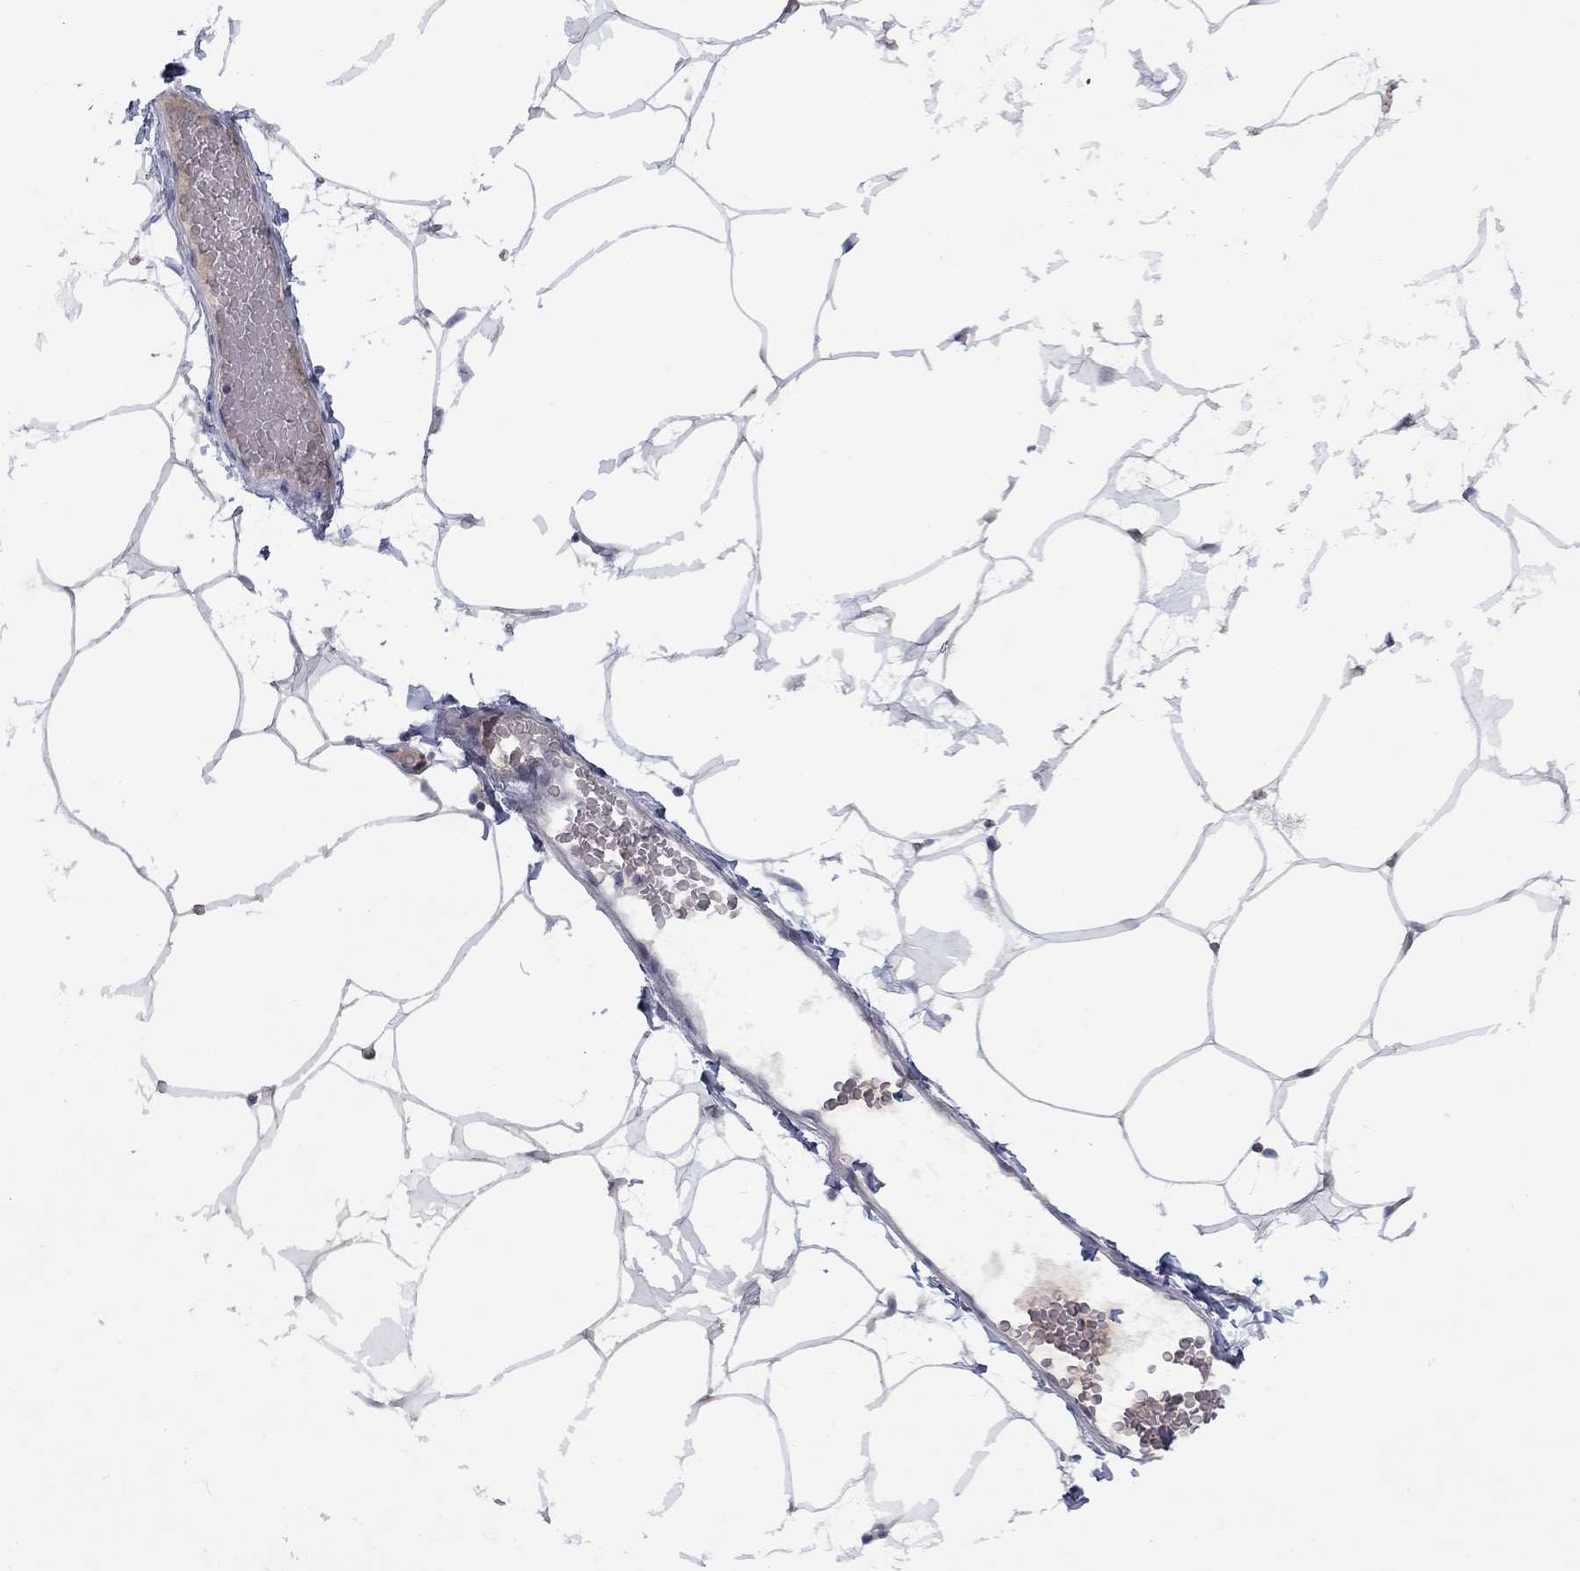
{"staining": {"intensity": "negative", "quantity": "none", "location": "none"}, "tissue": "breast", "cell_type": "Adipocytes", "image_type": "normal", "snomed": [{"axis": "morphology", "description": "Normal tissue, NOS"}, {"axis": "topography", "description": "Breast"}], "caption": "This histopathology image is of unremarkable breast stained with immunohistochemistry to label a protein in brown with the nuclei are counter-stained blue. There is no positivity in adipocytes.", "gene": "NSMF", "patient": {"sex": "female", "age": 32}}